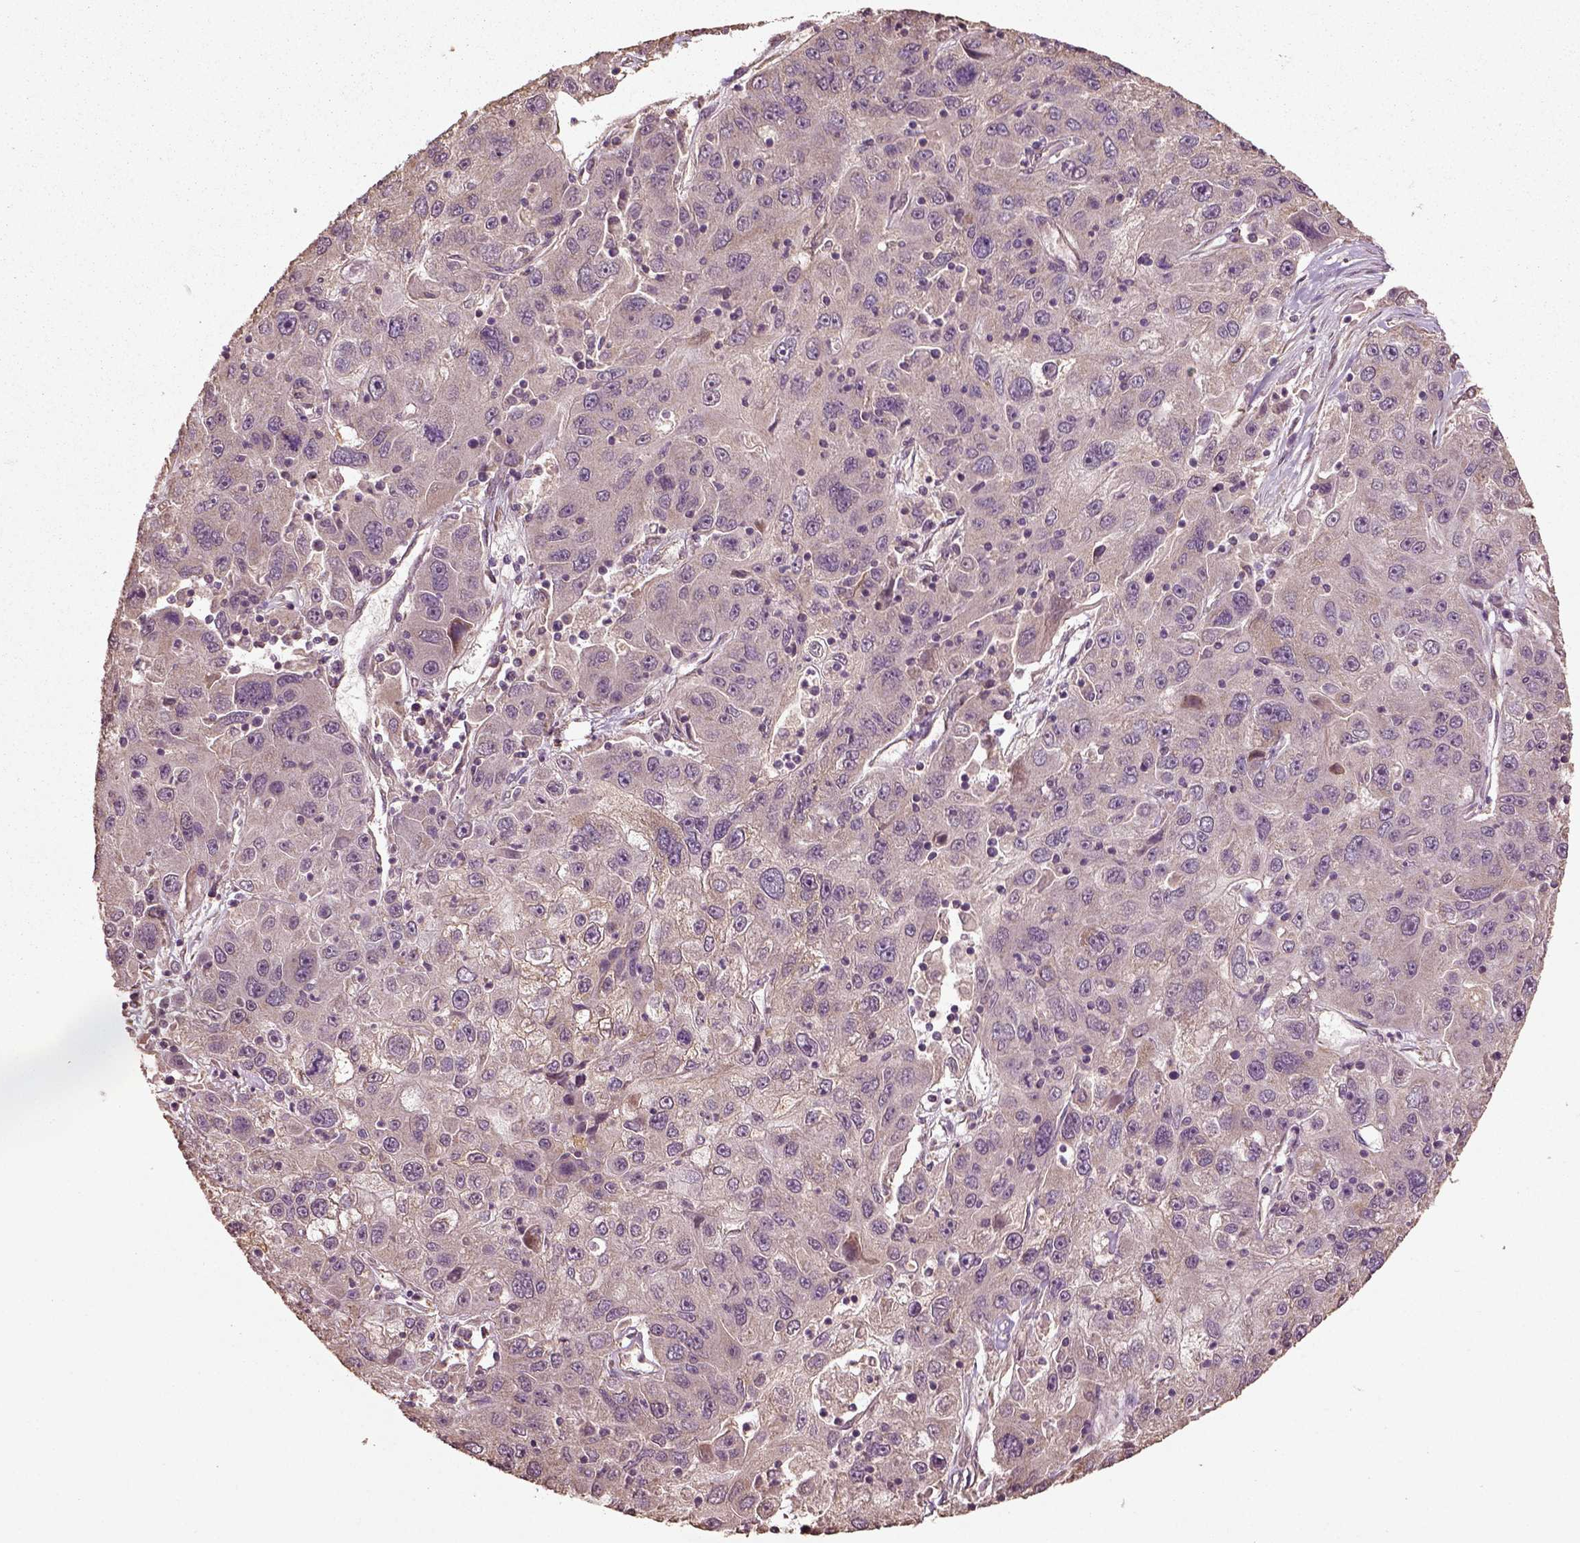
{"staining": {"intensity": "negative", "quantity": "none", "location": "none"}, "tissue": "stomach cancer", "cell_type": "Tumor cells", "image_type": "cancer", "snomed": [{"axis": "morphology", "description": "Adenocarcinoma, NOS"}, {"axis": "topography", "description": "Stomach"}], "caption": "This photomicrograph is of adenocarcinoma (stomach) stained with immunohistochemistry (IHC) to label a protein in brown with the nuclei are counter-stained blue. There is no positivity in tumor cells.", "gene": "ERV3-1", "patient": {"sex": "male", "age": 56}}